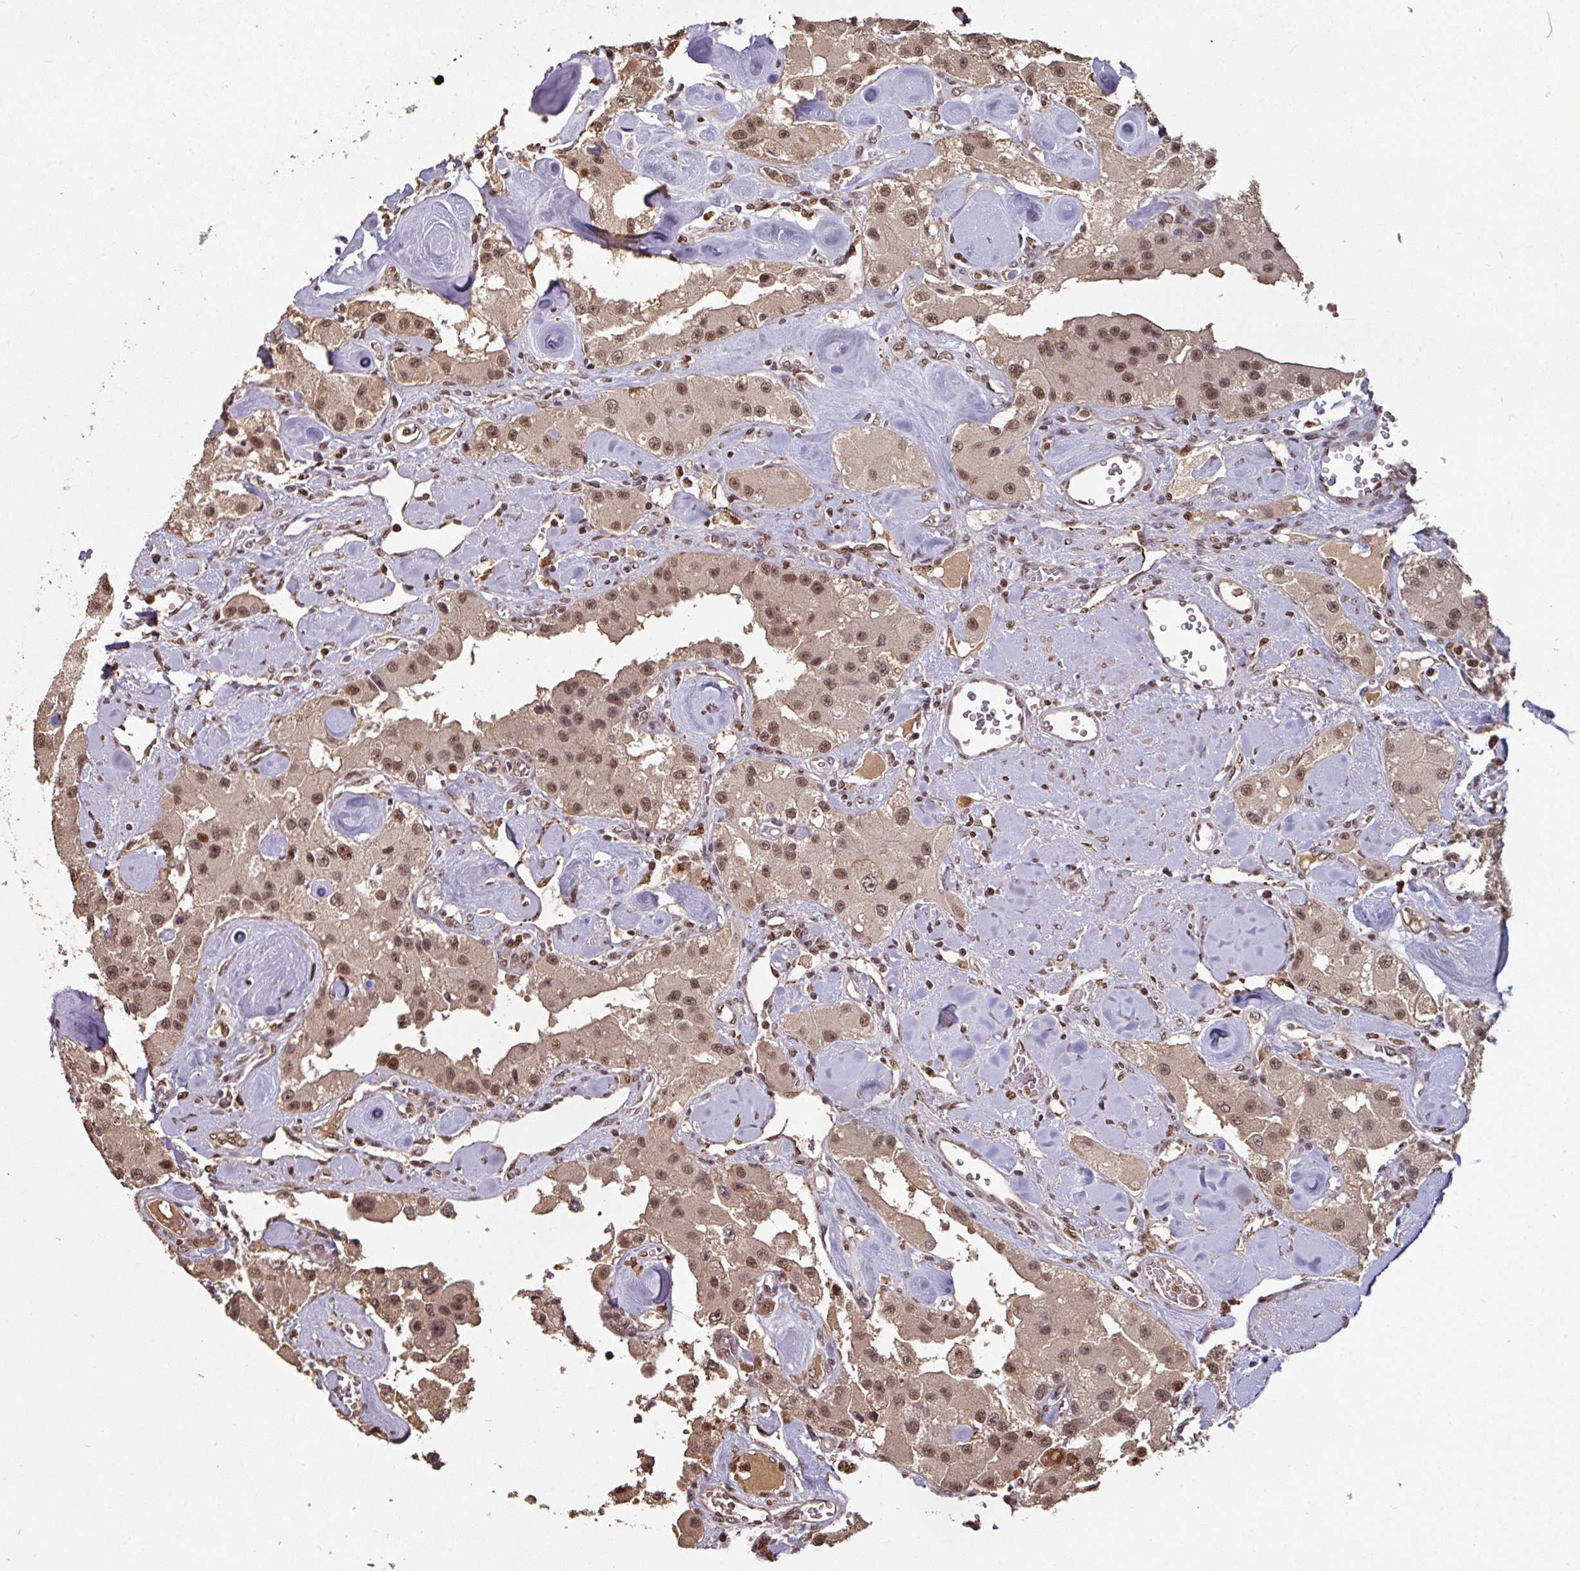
{"staining": {"intensity": "moderate", "quantity": ">75%", "location": "cytoplasmic/membranous,nuclear"}, "tissue": "carcinoid", "cell_type": "Tumor cells", "image_type": "cancer", "snomed": [{"axis": "morphology", "description": "Carcinoid, malignant, NOS"}, {"axis": "topography", "description": "Pancreas"}], "caption": "IHC histopathology image of human carcinoid (malignant) stained for a protein (brown), which reveals medium levels of moderate cytoplasmic/membranous and nuclear expression in about >75% of tumor cells.", "gene": "POLD1", "patient": {"sex": "male", "age": 41}}